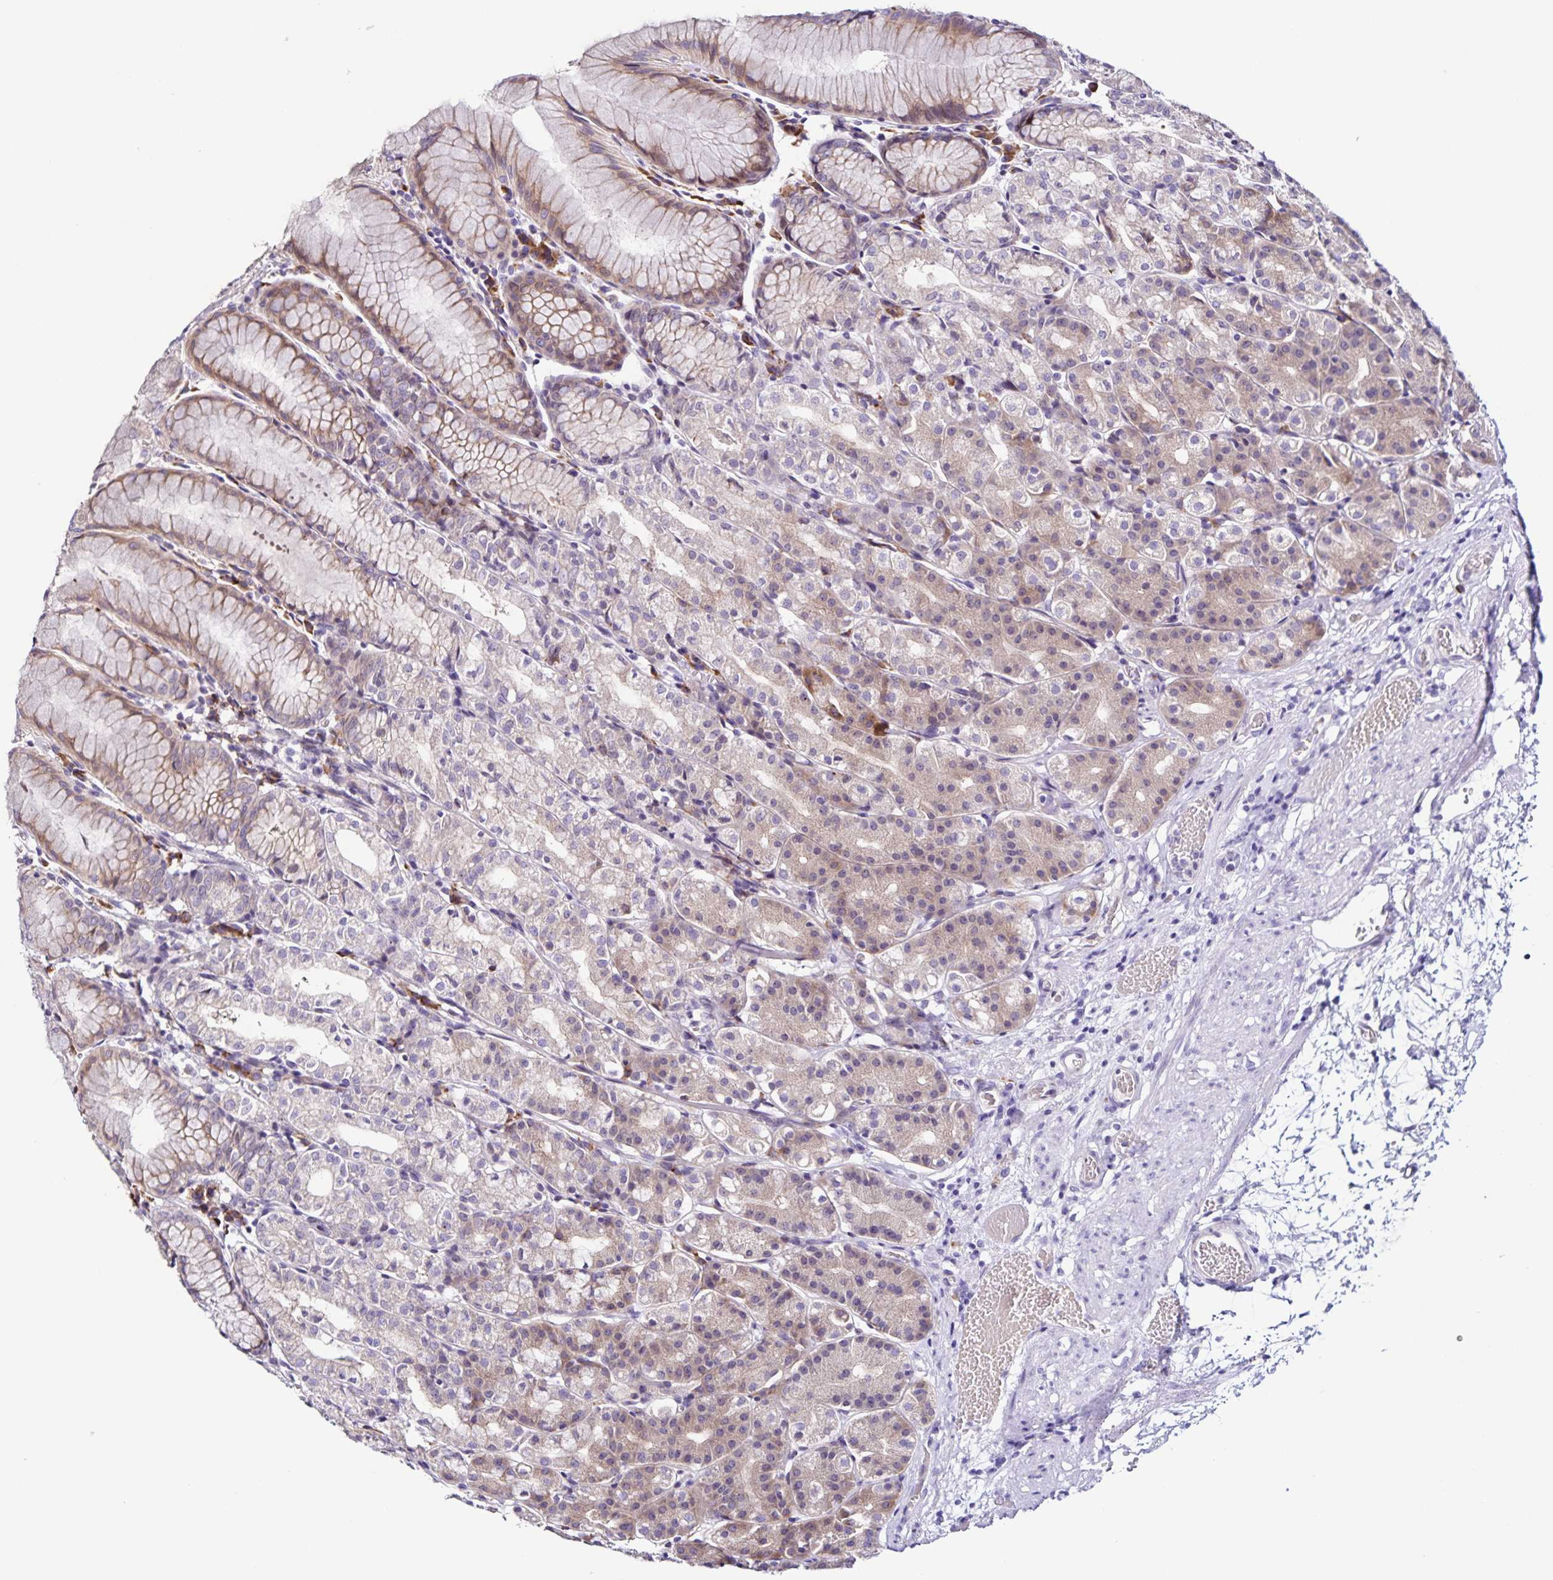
{"staining": {"intensity": "weak", "quantity": "25%-75%", "location": "cytoplasmic/membranous"}, "tissue": "stomach", "cell_type": "Glandular cells", "image_type": "normal", "snomed": [{"axis": "morphology", "description": "Normal tissue, NOS"}, {"axis": "topography", "description": "Stomach"}], "caption": "Immunohistochemical staining of unremarkable human stomach demonstrates weak cytoplasmic/membranous protein positivity in approximately 25%-75% of glandular cells. (DAB (3,3'-diaminobenzidine) = brown stain, brightfield microscopy at high magnification).", "gene": "RNFT2", "patient": {"sex": "female", "age": 57}}